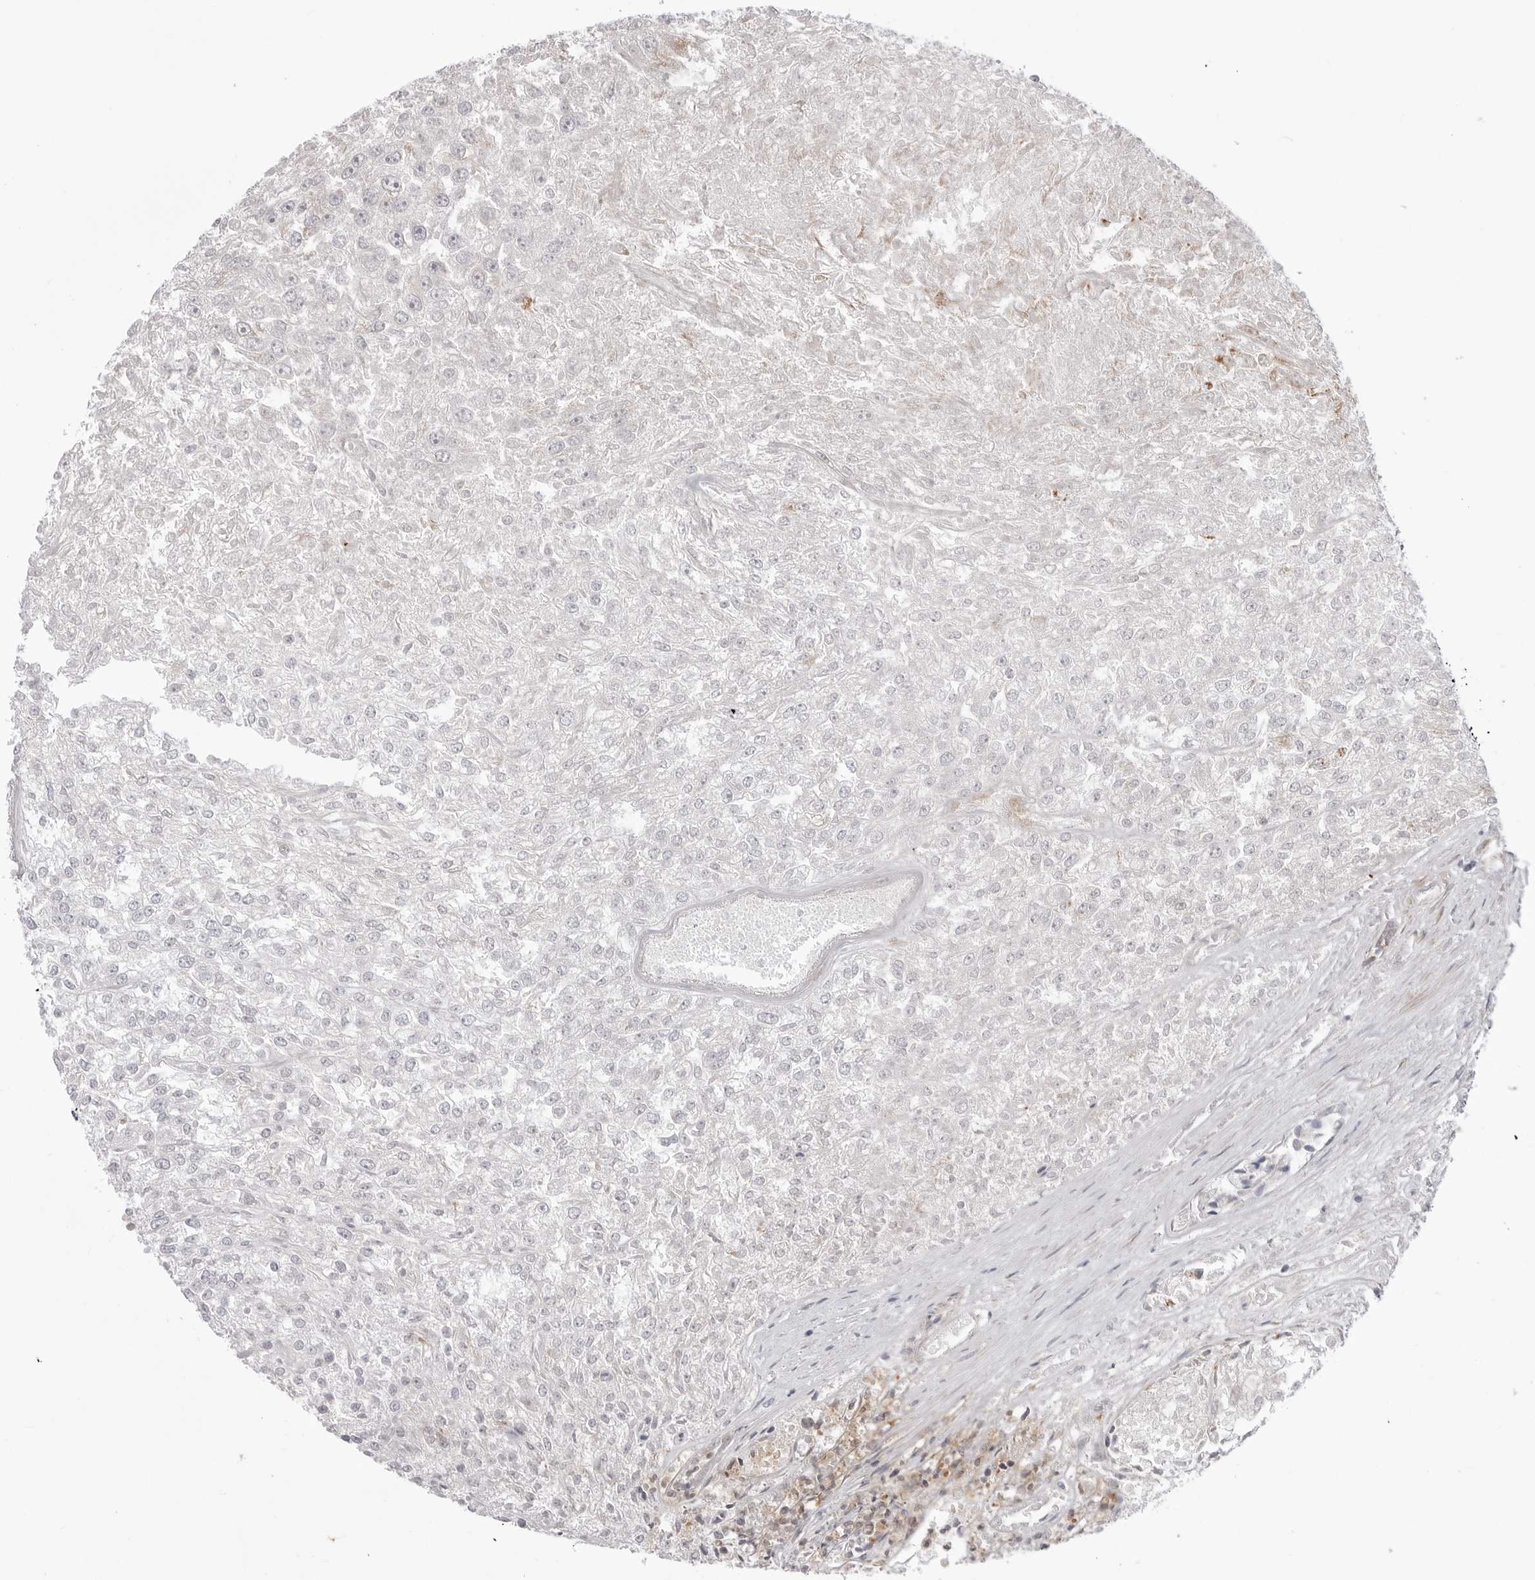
{"staining": {"intensity": "negative", "quantity": "none", "location": "none"}, "tissue": "renal cancer", "cell_type": "Tumor cells", "image_type": "cancer", "snomed": [{"axis": "morphology", "description": "Adenocarcinoma, NOS"}, {"axis": "topography", "description": "Kidney"}], "caption": "Renal cancer (adenocarcinoma) was stained to show a protein in brown. There is no significant staining in tumor cells.", "gene": "CCDC18", "patient": {"sex": "female", "age": 54}}